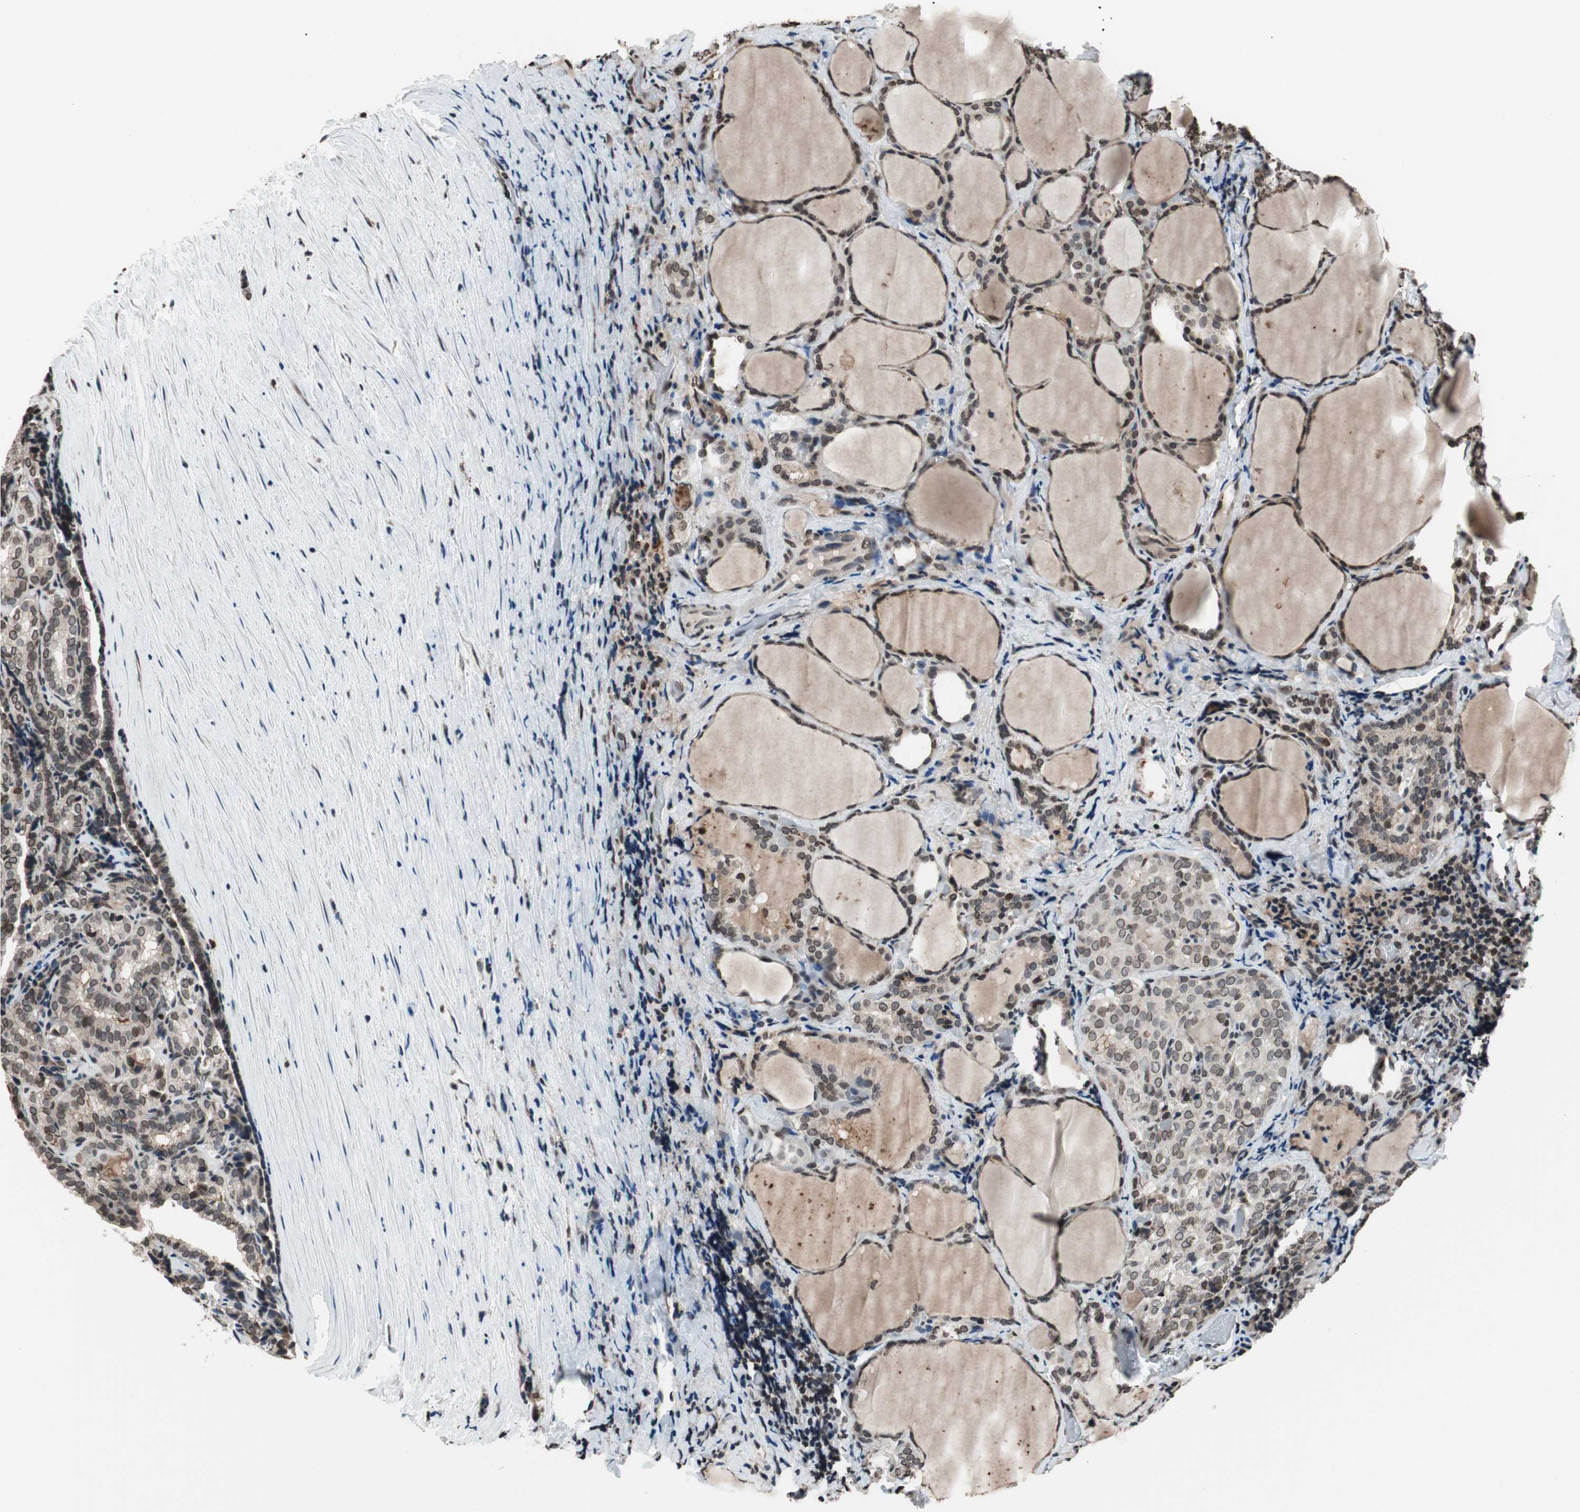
{"staining": {"intensity": "weak", "quantity": ">75%", "location": "nuclear"}, "tissue": "thyroid cancer", "cell_type": "Tumor cells", "image_type": "cancer", "snomed": [{"axis": "morphology", "description": "Normal tissue, NOS"}, {"axis": "morphology", "description": "Papillary adenocarcinoma, NOS"}, {"axis": "topography", "description": "Thyroid gland"}], "caption": "IHC histopathology image of papillary adenocarcinoma (thyroid) stained for a protein (brown), which displays low levels of weak nuclear positivity in about >75% of tumor cells.", "gene": "RFC1", "patient": {"sex": "female", "age": 30}}